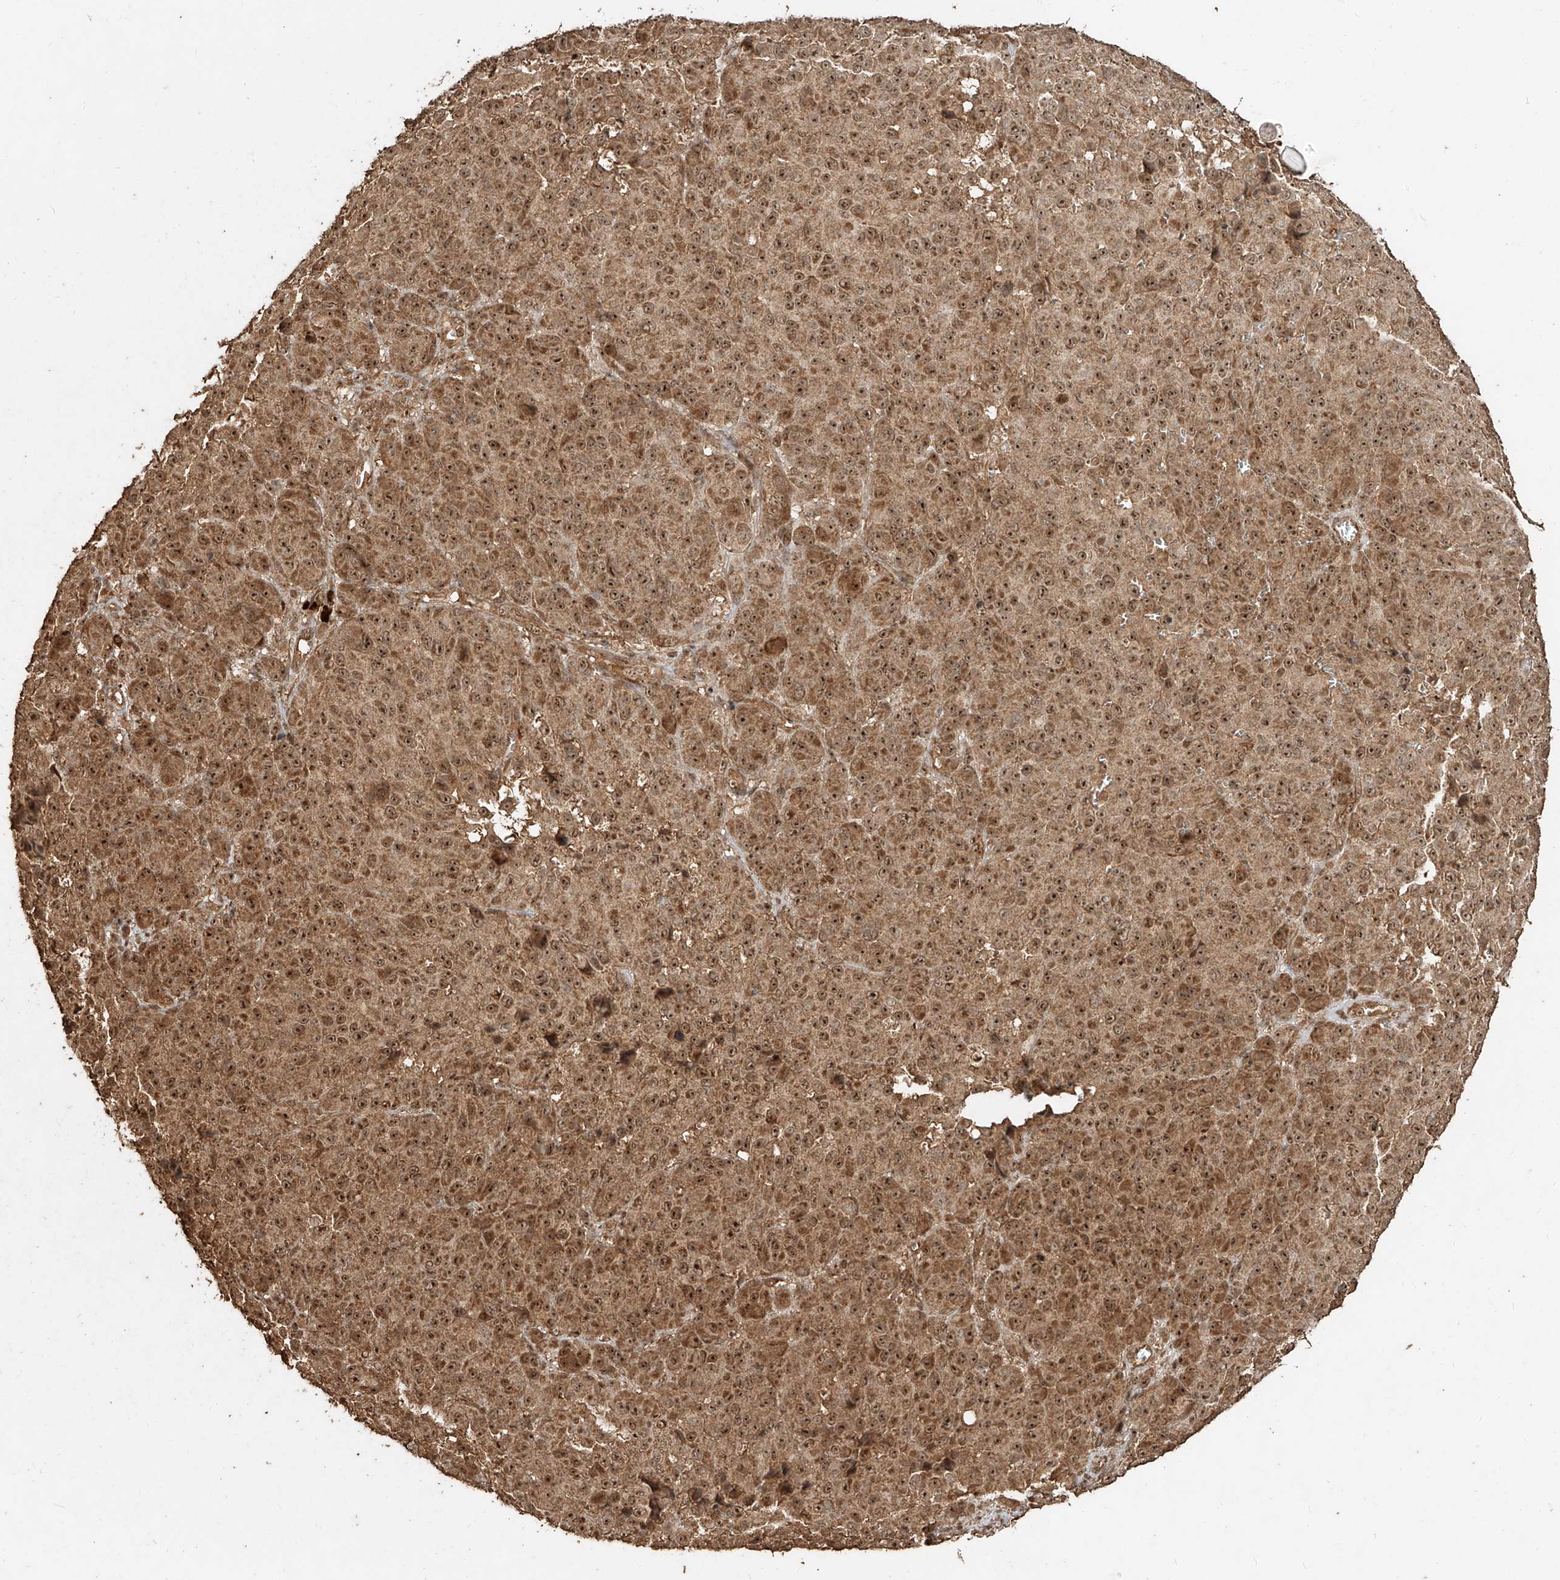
{"staining": {"intensity": "moderate", "quantity": ">75%", "location": "cytoplasmic/membranous,nuclear"}, "tissue": "melanoma", "cell_type": "Tumor cells", "image_type": "cancer", "snomed": [{"axis": "morphology", "description": "Malignant melanoma, NOS"}, {"axis": "topography", "description": "Skin"}], "caption": "Malignant melanoma tissue reveals moderate cytoplasmic/membranous and nuclear positivity in about >75% of tumor cells, visualized by immunohistochemistry.", "gene": "ZNF660", "patient": {"sex": "male", "age": 73}}